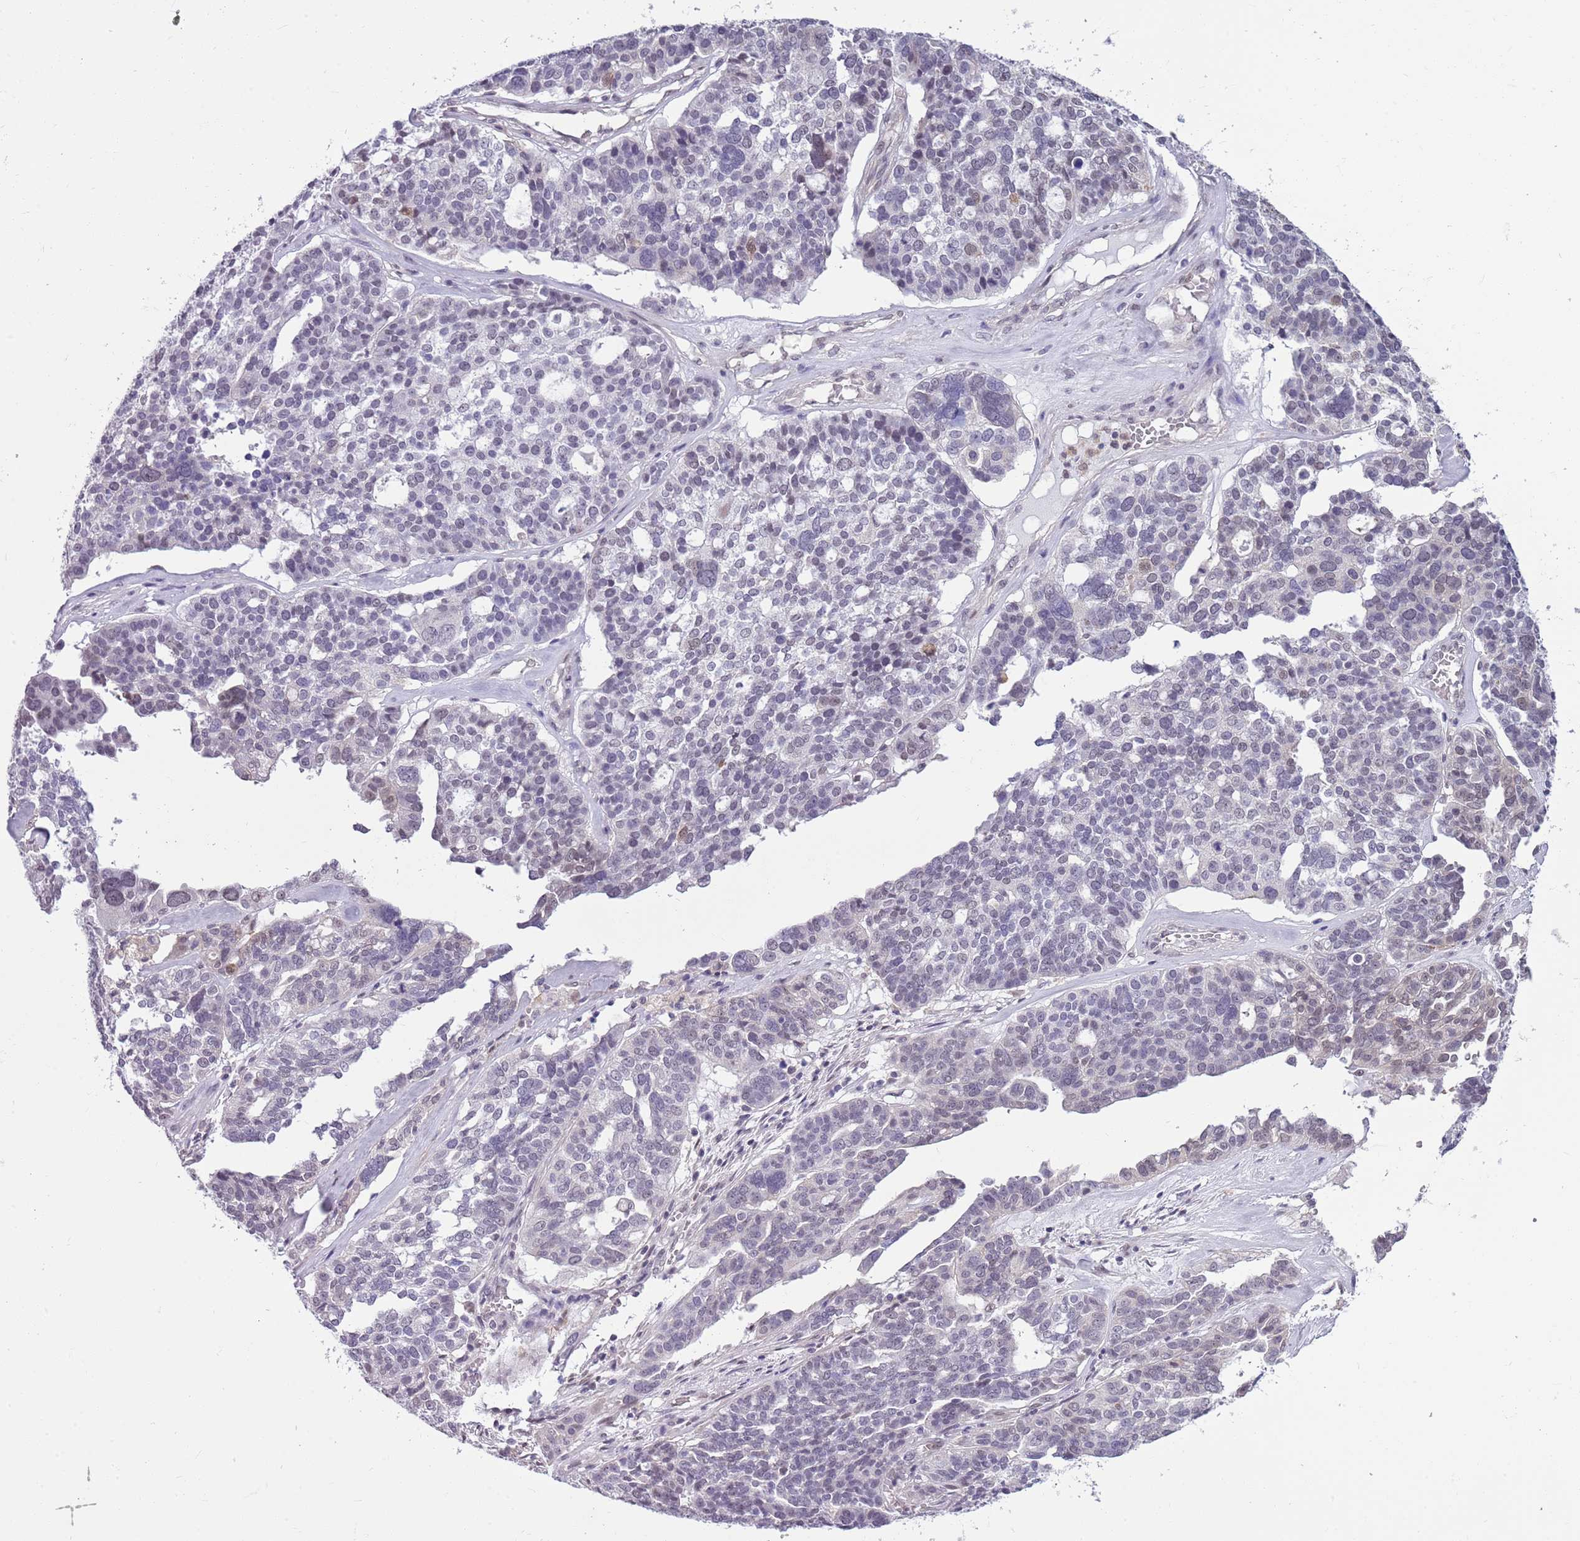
{"staining": {"intensity": "weak", "quantity": "<25%", "location": "nuclear"}, "tissue": "ovarian cancer", "cell_type": "Tumor cells", "image_type": "cancer", "snomed": [{"axis": "morphology", "description": "Cystadenocarcinoma, serous, NOS"}, {"axis": "topography", "description": "Ovary"}], "caption": "Photomicrograph shows no protein positivity in tumor cells of ovarian serous cystadenocarcinoma tissue.", "gene": "DHX32", "patient": {"sex": "female", "age": 59}}